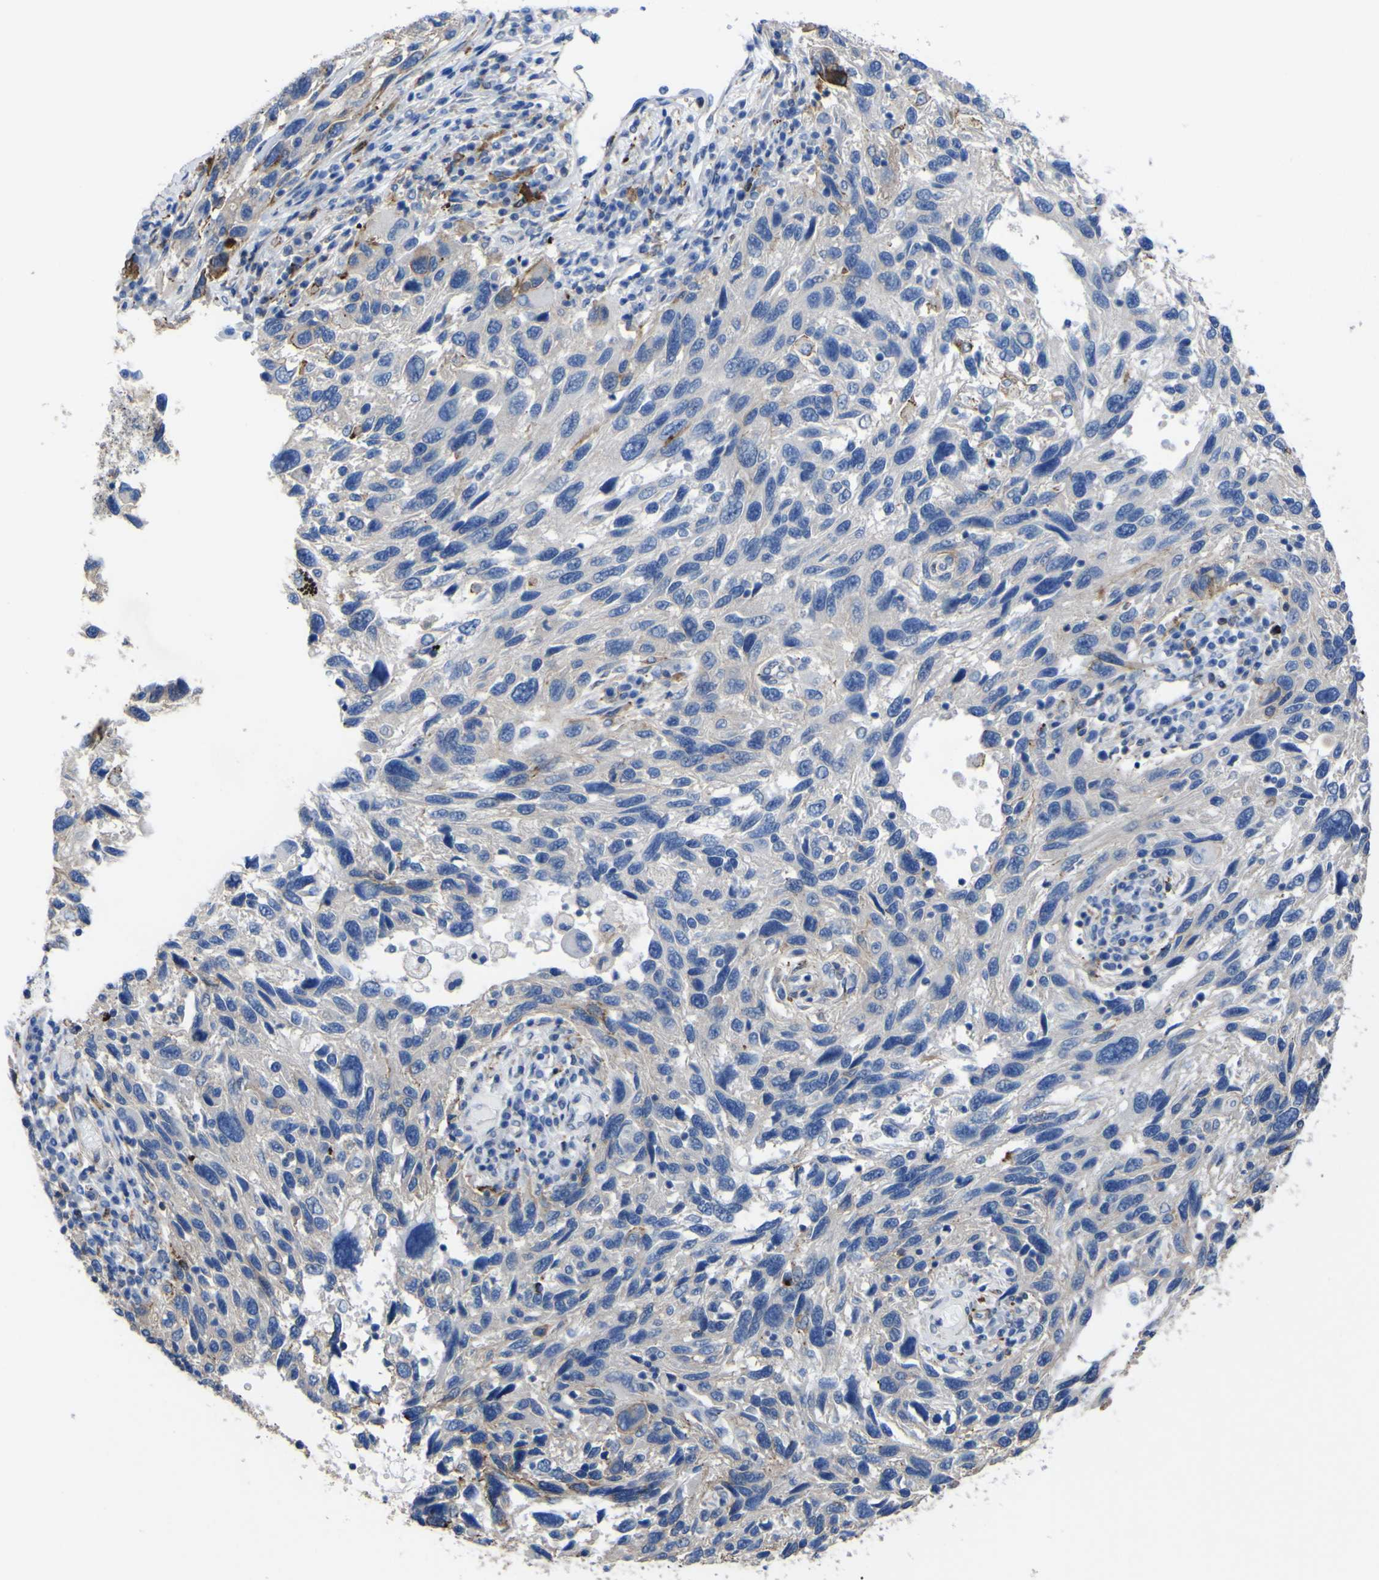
{"staining": {"intensity": "weak", "quantity": "<25%", "location": "cytoplasmic/membranous"}, "tissue": "melanoma", "cell_type": "Tumor cells", "image_type": "cancer", "snomed": [{"axis": "morphology", "description": "Malignant melanoma, NOS"}, {"axis": "topography", "description": "Skin"}], "caption": "Immunohistochemistry of melanoma exhibits no staining in tumor cells.", "gene": "AGO4", "patient": {"sex": "male", "age": 53}}